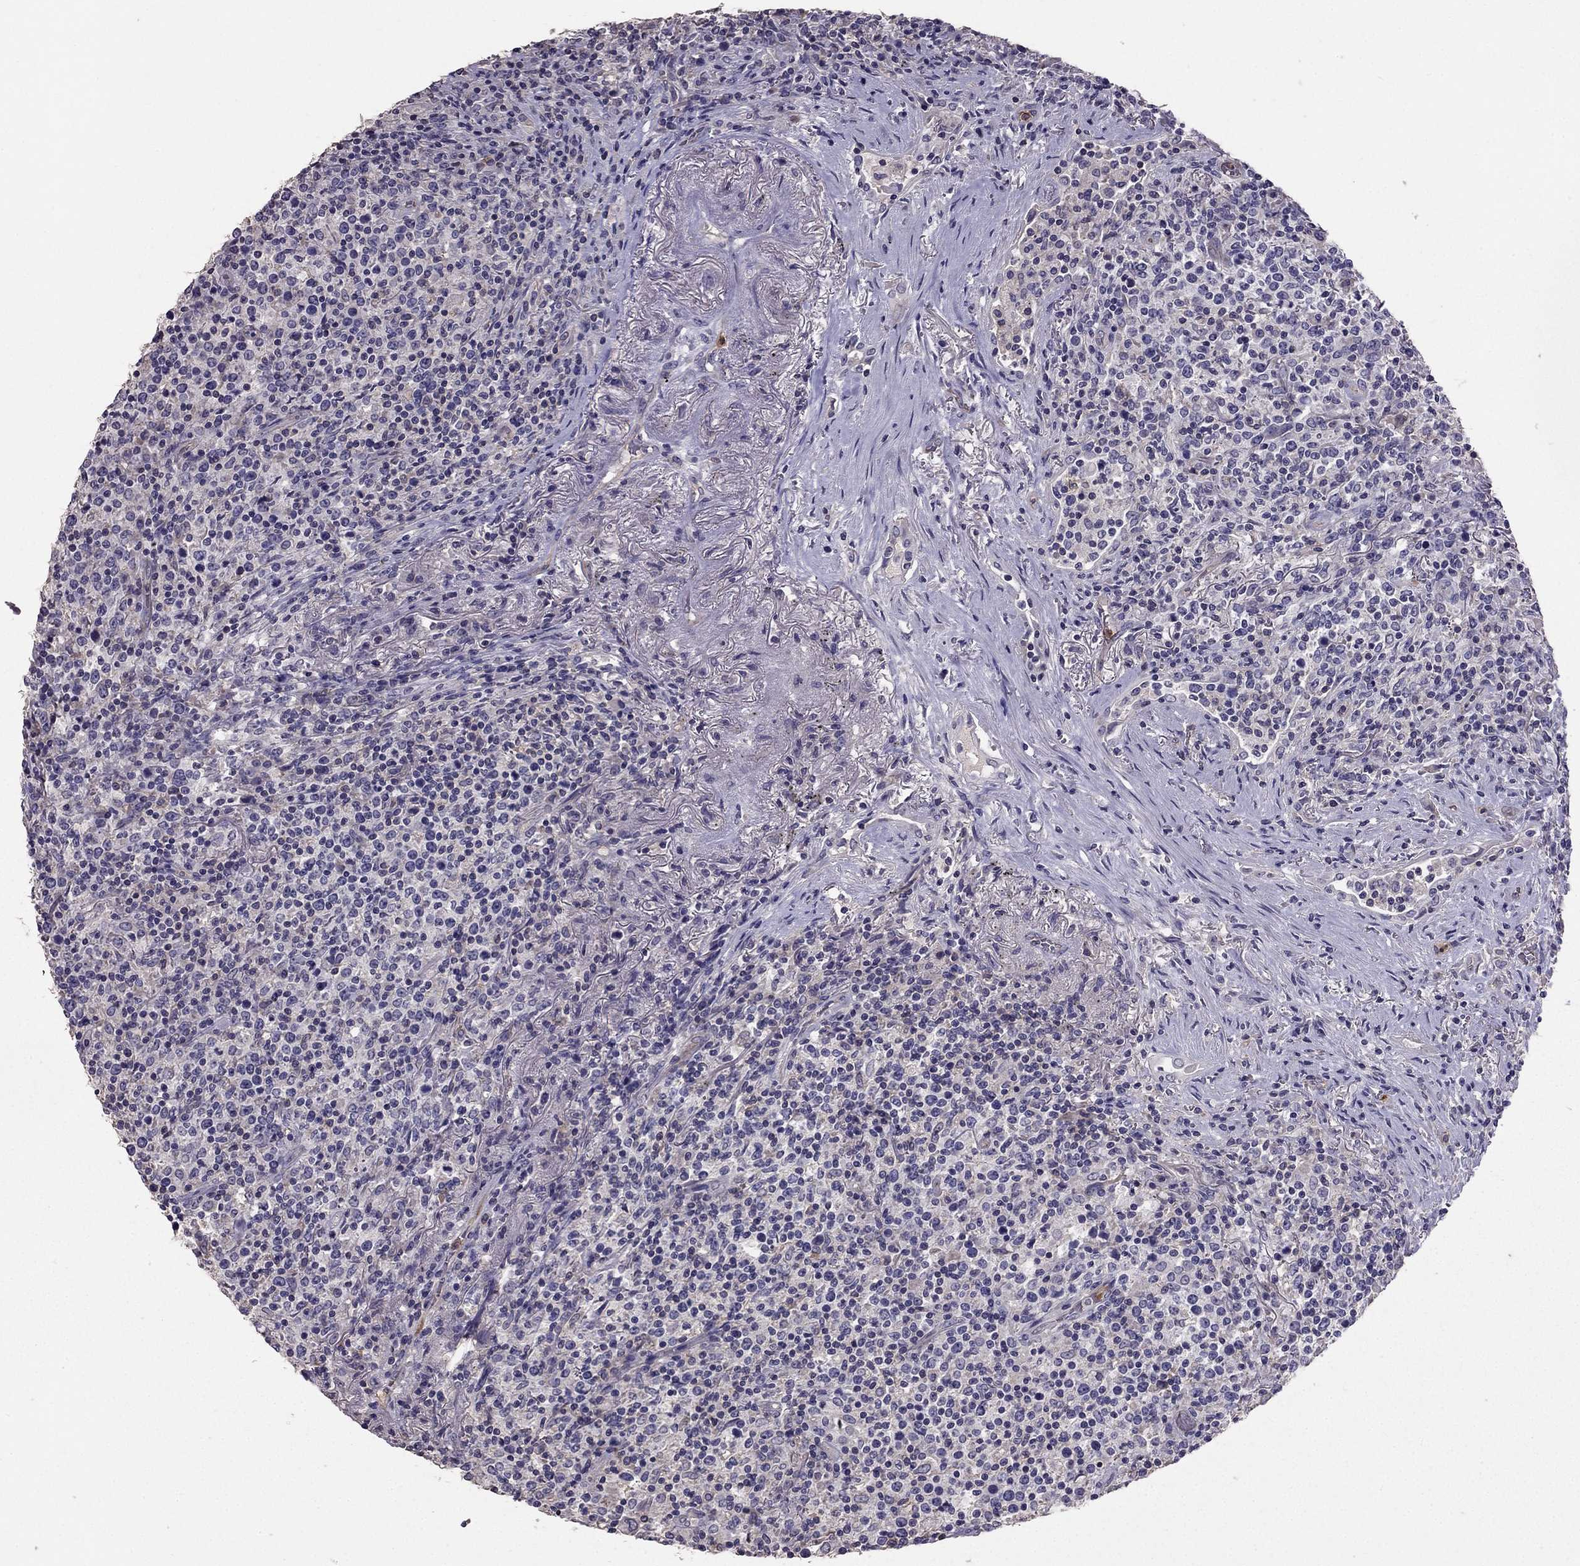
{"staining": {"intensity": "negative", "quantity": "none", "location": "none"}, "tissue": "lymphoma", "cell_type": "Tumor cells", "image_type": "cancer", "snomed": [{"axis": "morphology", "description": "Malignant lymphoma, non-Hodgkin's type, High grade"}, {"axis": "topography", "description": "Lung"}], "caption": "Micrograph shows no protein staining in tumor cells of malignant lymphoma, non-Hodgkin's type (high-grade) tissue. (DAB (3,3'-diaminobenzidine) IHC with hematoxylin counter stain).", "gene": "RFLNB", "patient": {"sex": "male", "age": 79}}